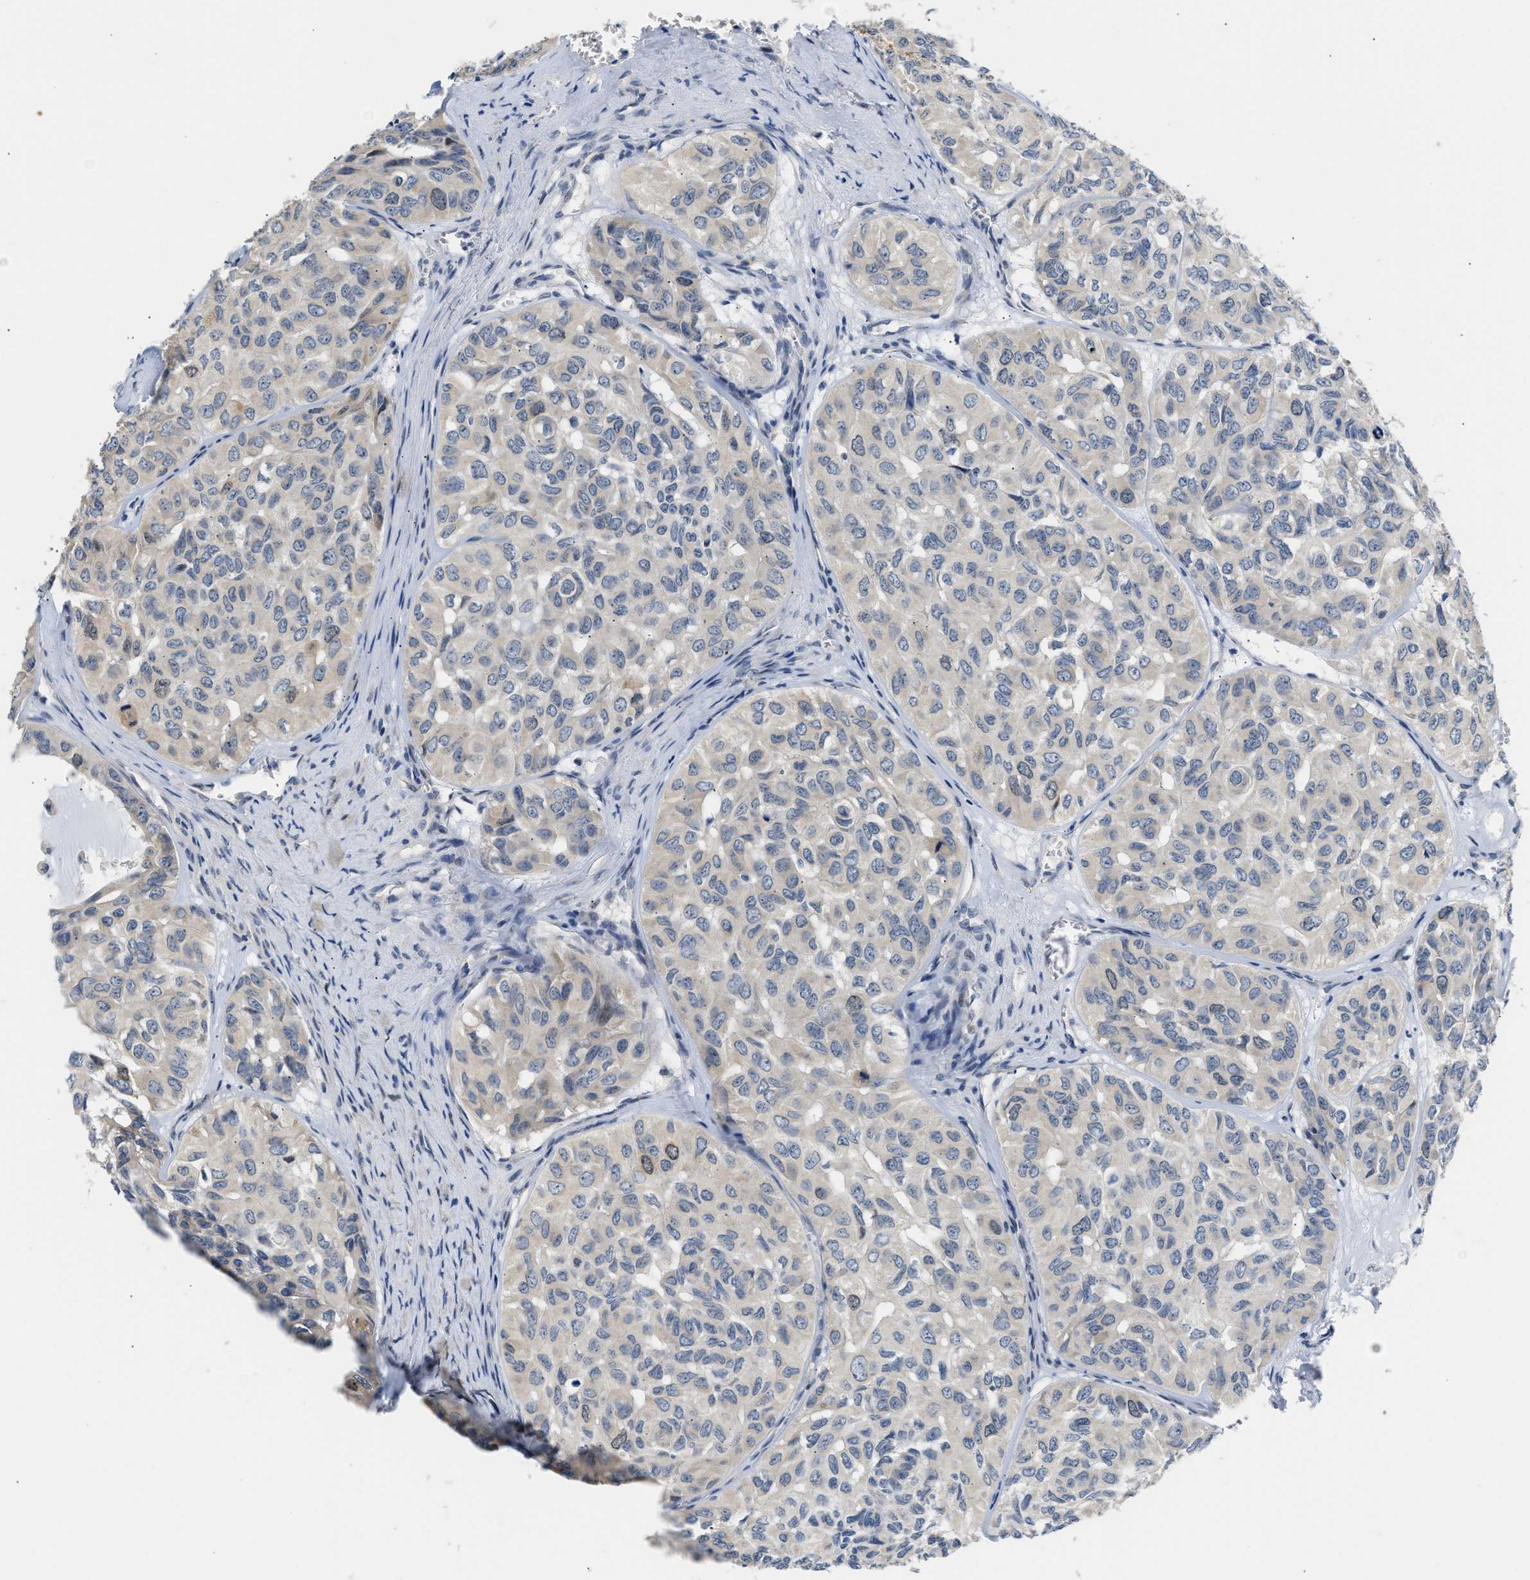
{"staining": {"intensity": "weak", "quantity": "<25%", "location": "cytoplasmic/membranous"}, "tissue": "head and neck cancer", "cell_type": "Tumor cells", "image_type": "cancer", "snomed": [{"axis": "morphology", "description": "Adenocarcinoma, NOS"}, {"axis": "topography", "description": "Salivary gland, NOS"}, {"axis": "topography", "description": "Head-Neck"}], "caption": "Immunohistochemistry micrograph of head and neck adenocarcinoma stained for a protein (brown), which shows no expression in tumor cells.", "gene": "CLGN", "patient": {"sex": "female", "age": 76}}